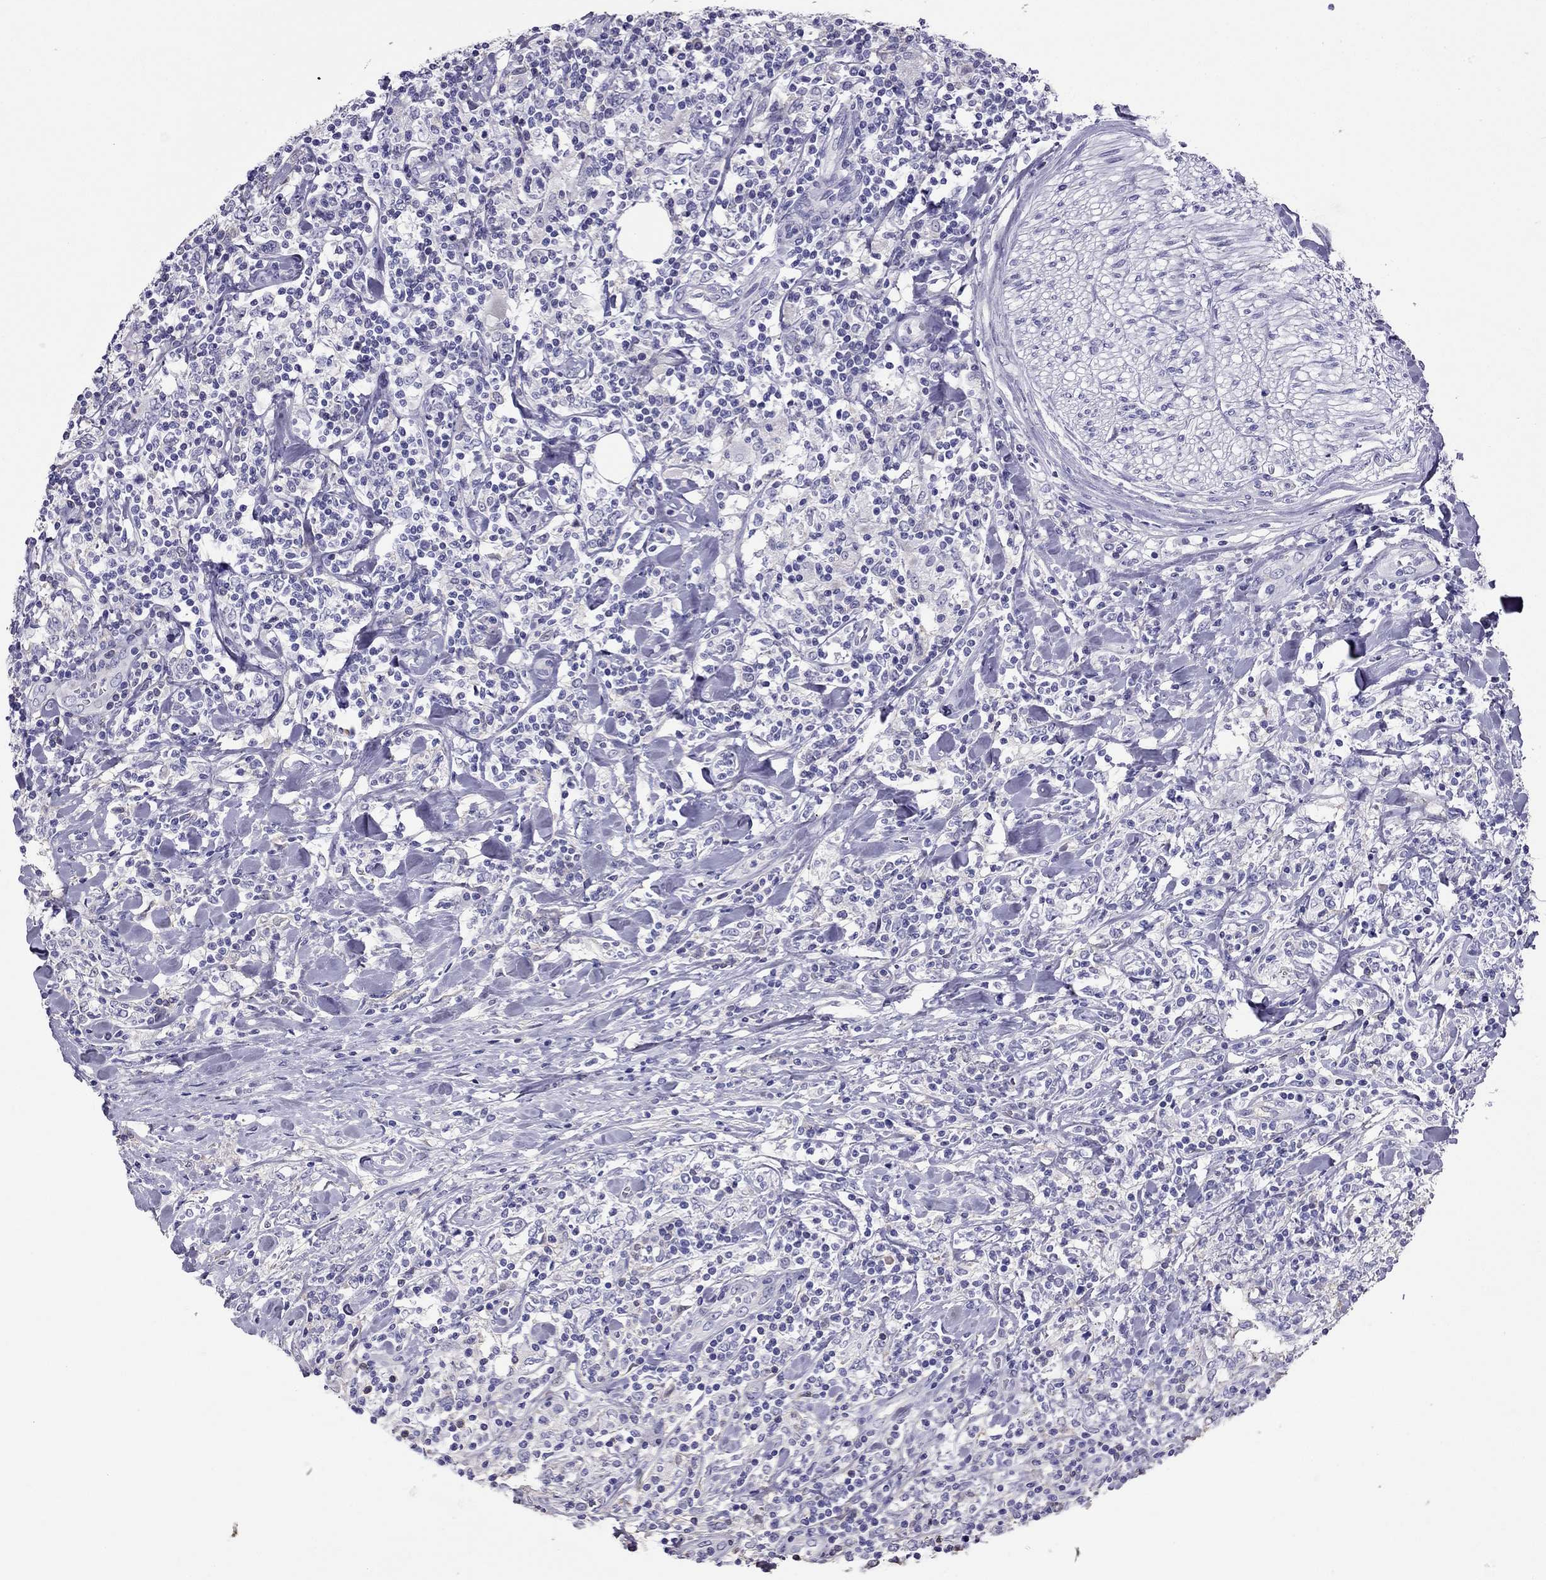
{"staining": {"intensity": "negative", "quantity": "none", "location": "none"}, "tissue": "lymphoma", "cell_type": "Tumor cells", "image_type": "cancer", "snomed": [{"axis": "morphology", "description": "Malignant lymphoma, non-Hodgkin's type, High grade"}, {"axis": "topography", "description": "Lymph node"}], "caption": "Immunohistochemical staining of malignant lymphoma, non-Hodgkin's type (high-grade) exhibits no significant positivity in tumor cells.", "gene": "TBC1D21", "patient": {"sex": "female", "age": 84}}